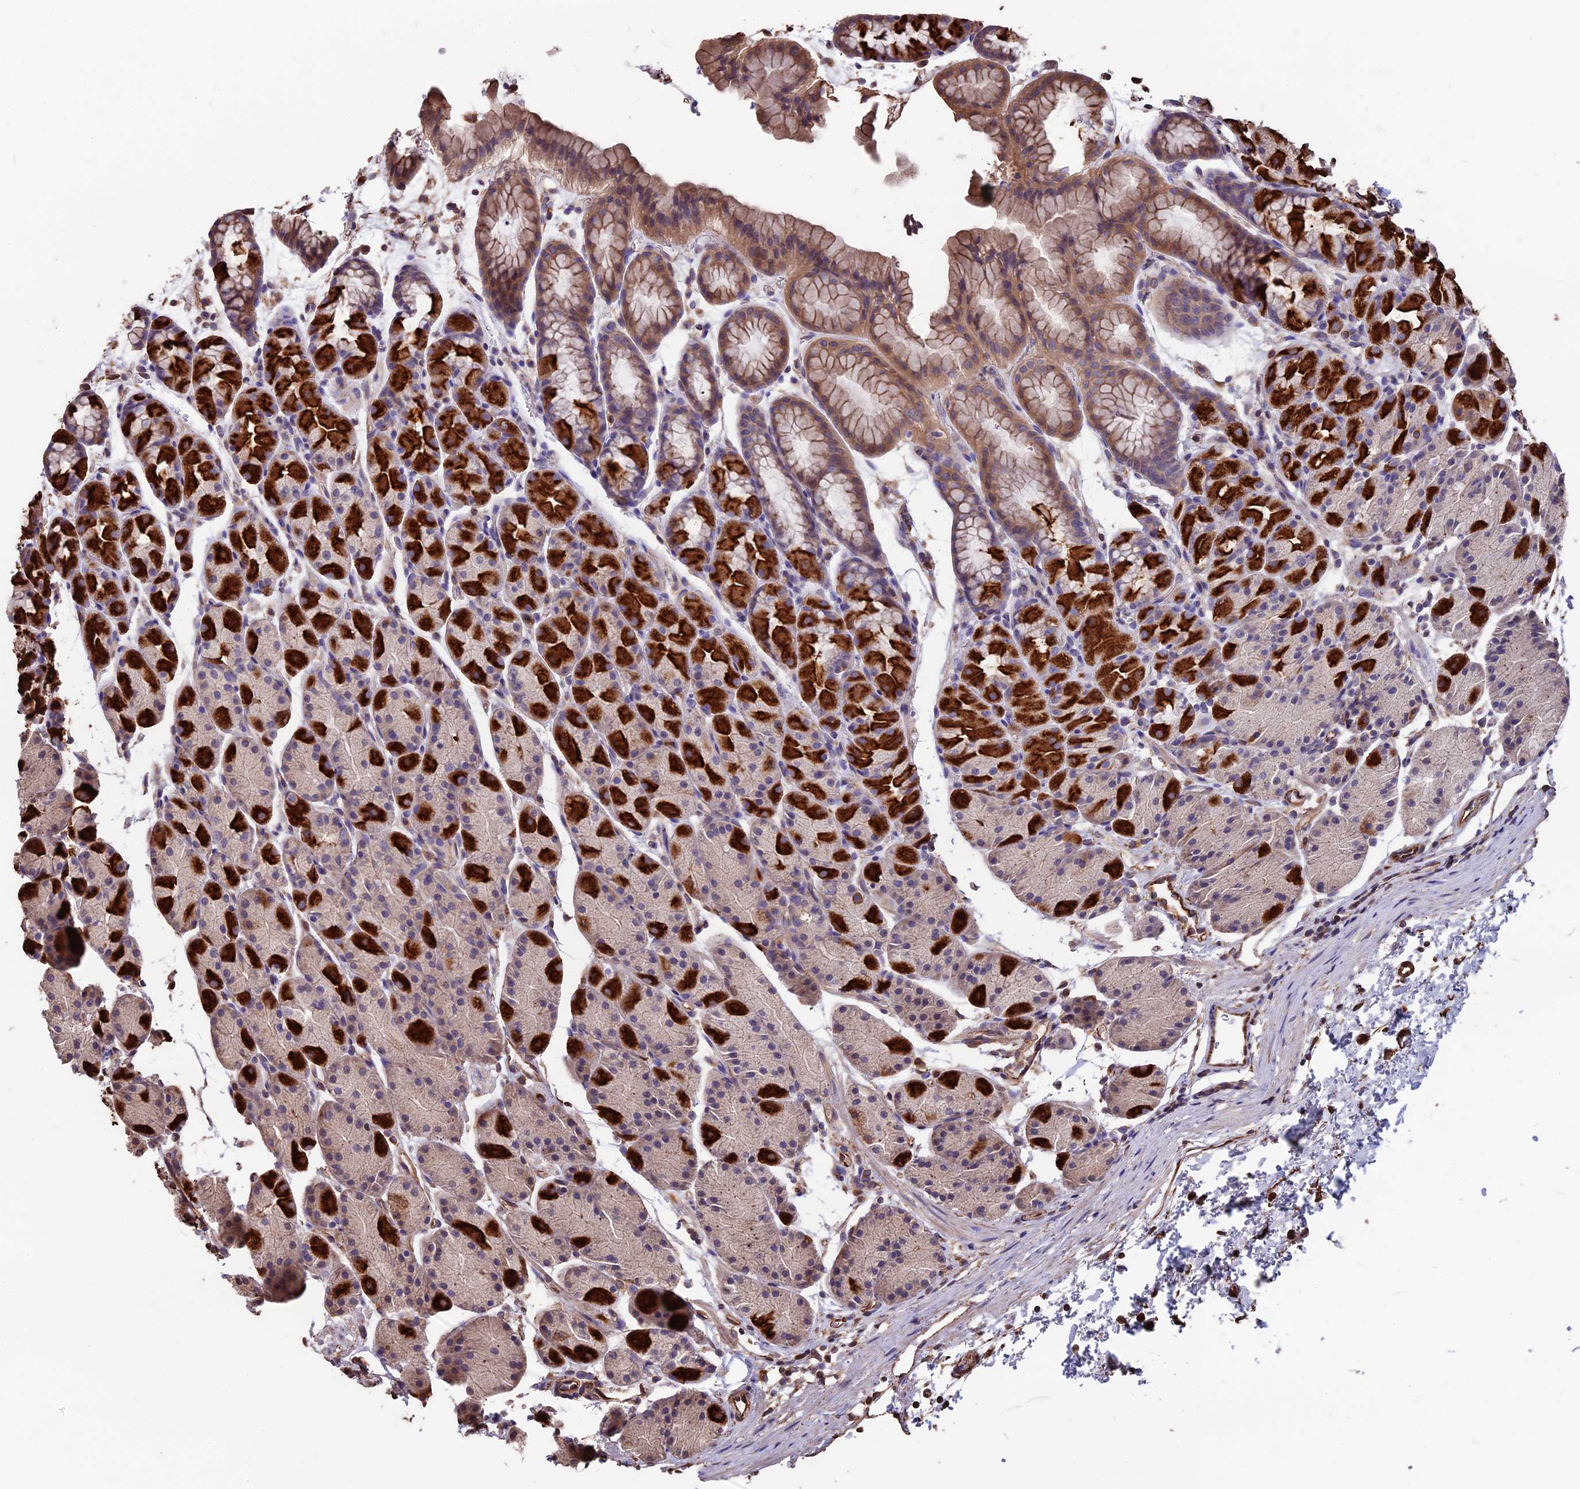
{"staining": {"intensity": "strong", "quantity": "25%-75%", "location": "cytoplasmic/membranous"}, "tissue": "stomach", "cell_type": "Glandular cells", "image_type": "normal", "snomed": [{"axis": "morphology", "description": "Normal tissue, NOS"}, {"axis": "topography", "description": "Stomach, upper"}, {"axis": "topography", "description": "Stomach"}], "caption": "DAB (3,3'-diaminobenzidine) immunohistochemical staining of unremarkable stomach displays strong cytoplasmic/membranous protein staining in about 25%-75% of glandular cells.", "gene": "SEH1L", "patient": {"sex": "male", "age": 47}}